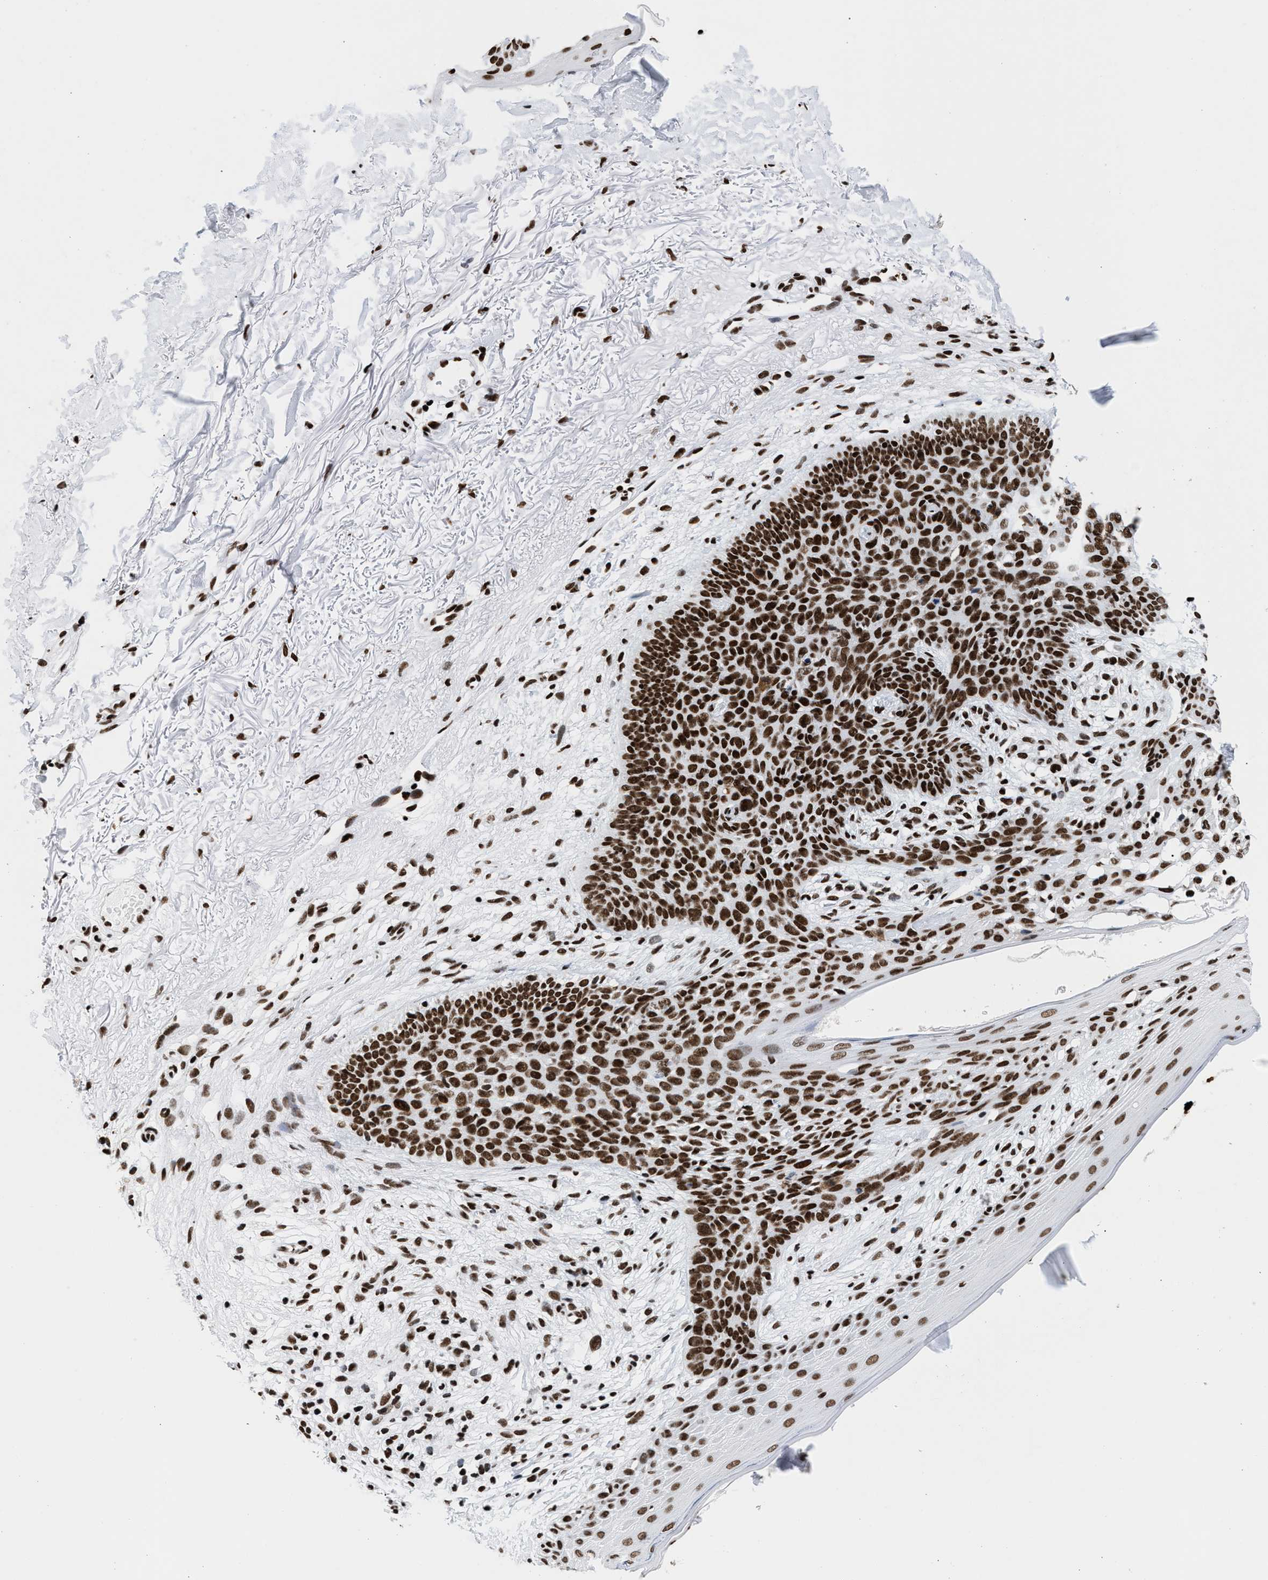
{"staining": {"intensity": "strong", "quantity": ">75%", "location": "nuclear"}, "tissue": "skin cancer", "cell_type": "Tumor cells", "image_type": "cancer", "snomed": [{"axis": "morphology", "description": "Basal cell carcinoma"}, {"axis": "topography", "description": "Skin"}], "caption": "Immunohistochemical staining of basal cell carcinoma (skin) shows high levels of strong nuclear protein expression in approximately >75% of tumor cells.", "gene": "RAD21", "patient": {"sex": "female", "age": 70}}